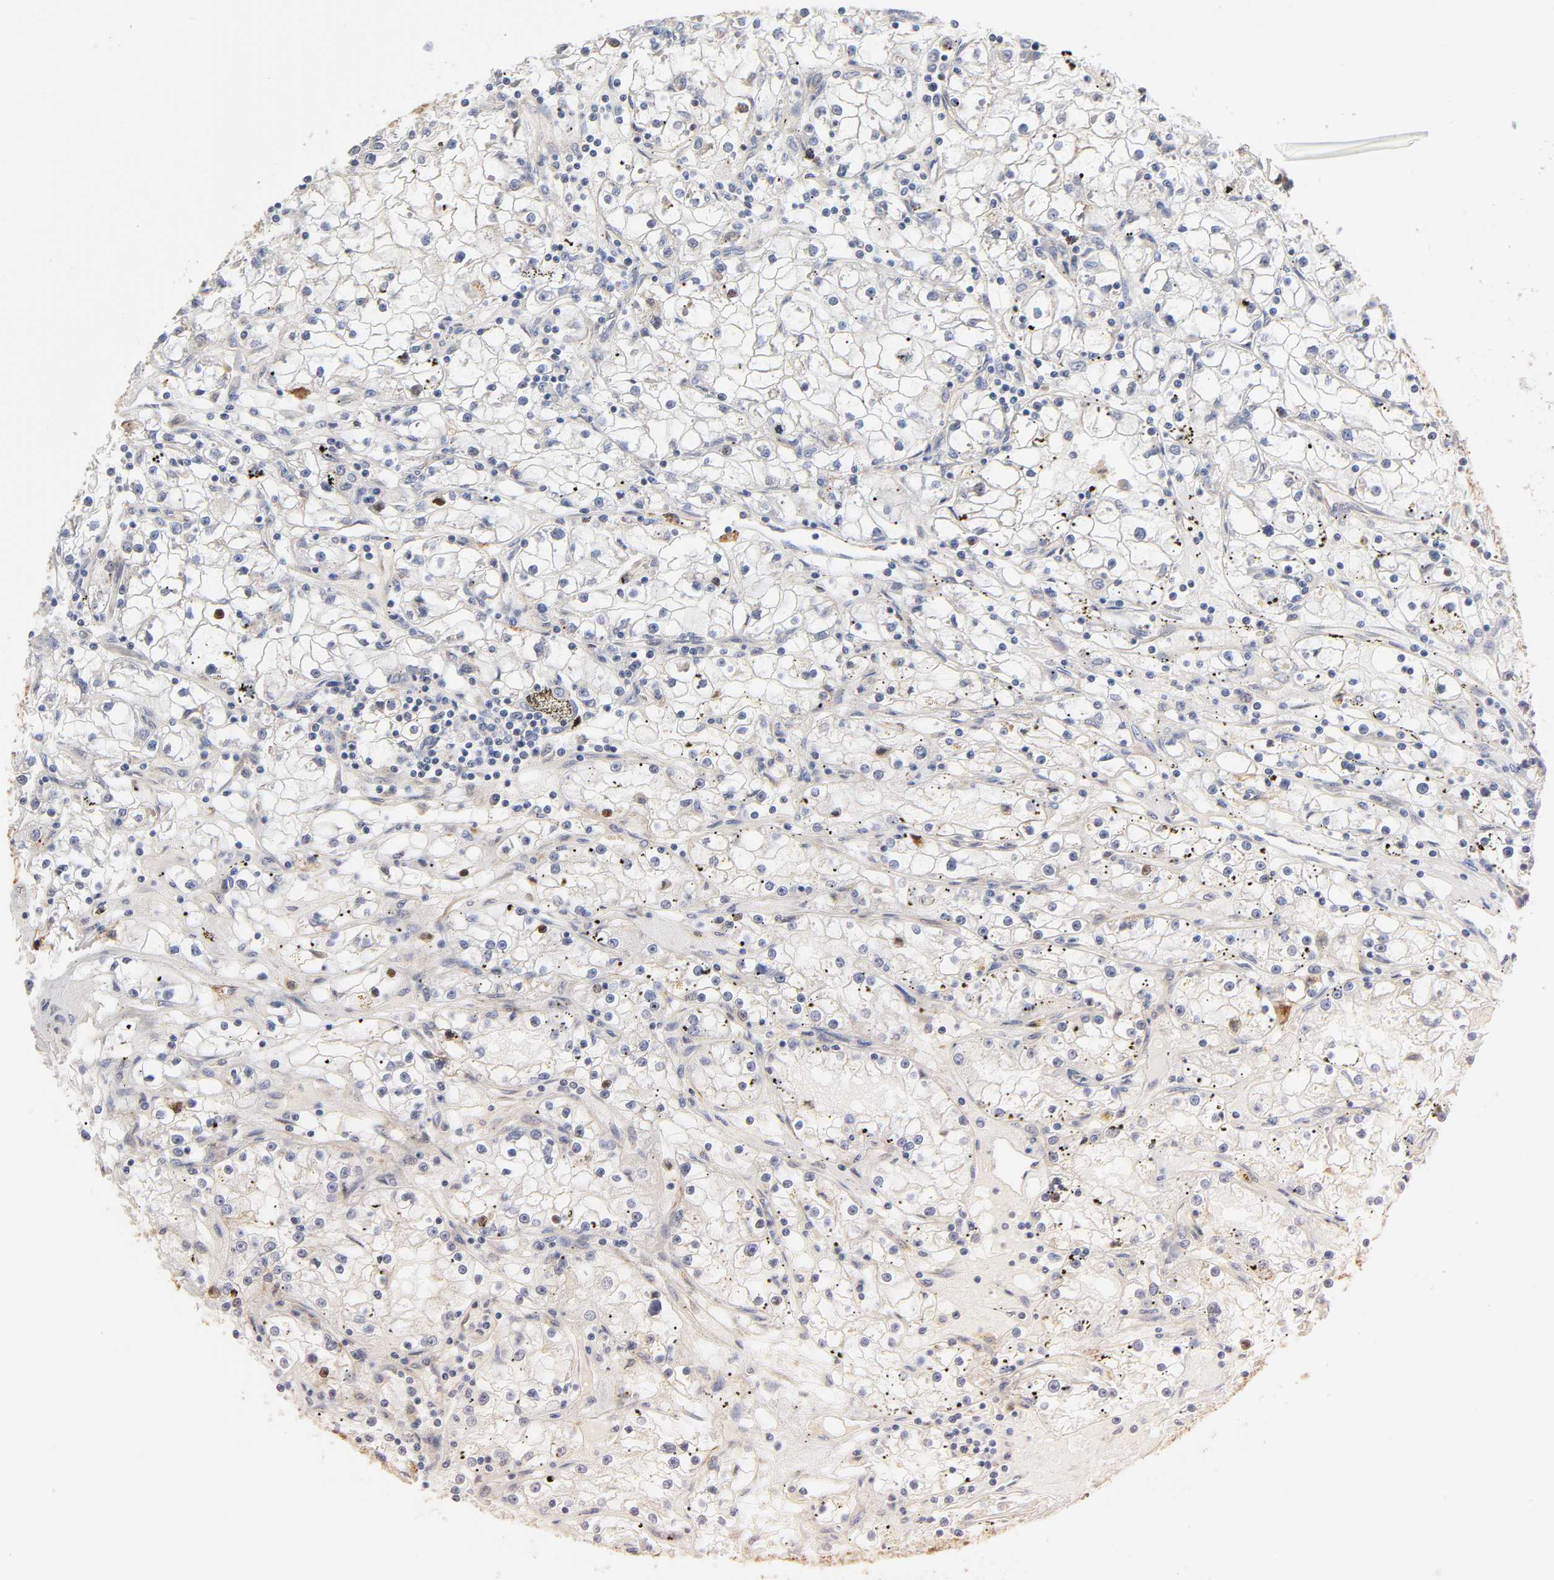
{"staining": {"intensity": "negative", "quantity": "none", "location": "none"}, "tissue": "renal cancer", "cell_type": "Tumor cells", "image_type": "cancer", "snomed": [{"axis": "morphology", "description": "Adenocarcinoma, NOS"}, {"axis": "topography", "description": "Kidney"}], "caption": "DAB immunohistochemical staining of renal cancer (adenocarcinoma) shows no significant staining in tumor cells.", "gene": "PAFAH1B1", "patient": {"sex": "male", "age": 56}}